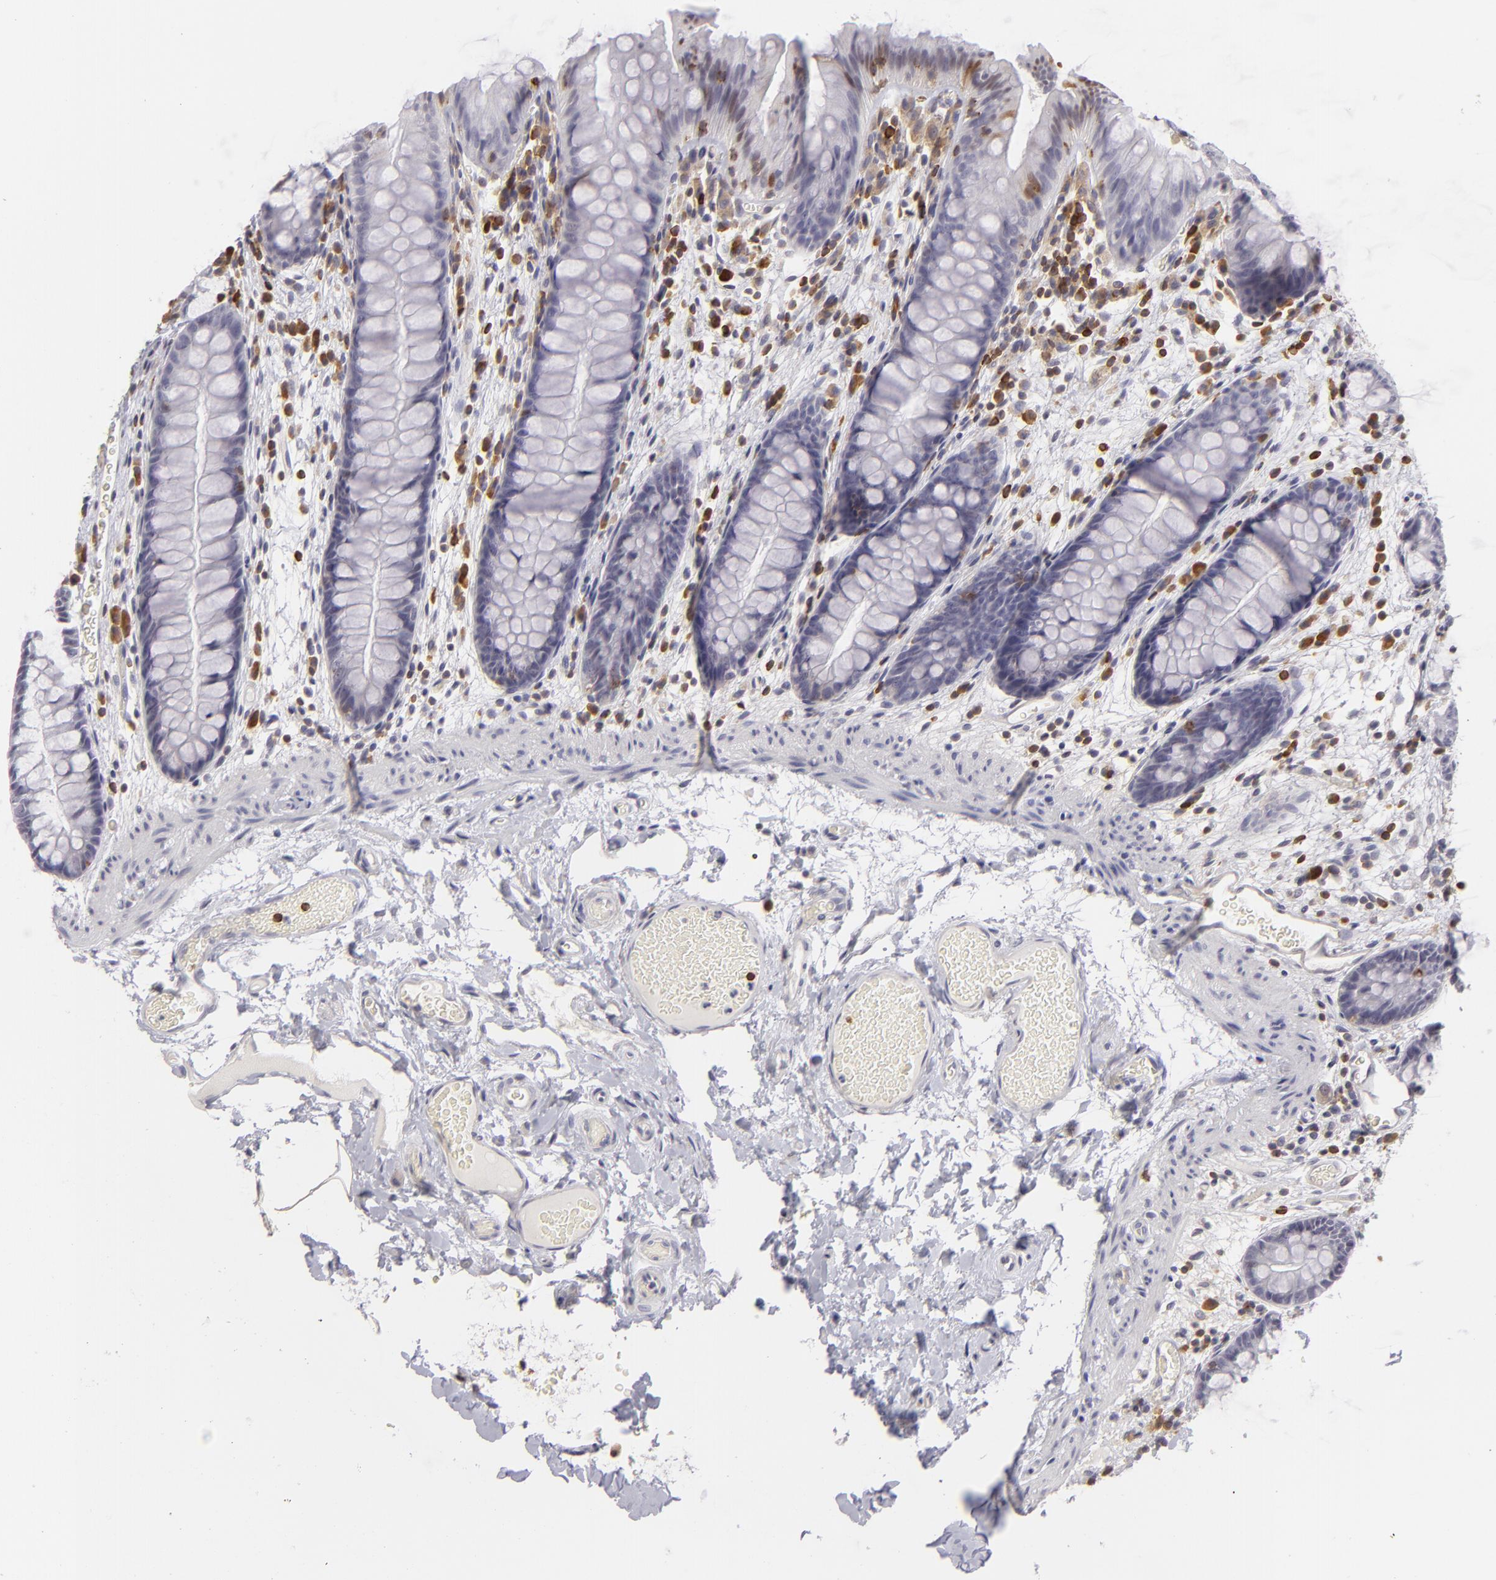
{"staining": {"intensity": "negative", "quantity": "none", "location": "none"}, "tissue": "colon", "cell_type": "Endothelial cells", "image_type": "normal", "snomed": [{"axis": "morphology", "description": "Normal tissue, NOS"}, {"axis": "topography", "description": "Smooth muscle"}, {"axis": "topography", "description": "Colon"}], "caption": "DAB immunohistochemical staining of benign human colon reveals no significant staining in endothelial cells. (DAB immunohistochemistry (IHC), high magnification).", "gene": "APOBEC3G", "patient": {"sex": "male", "age": 67}}